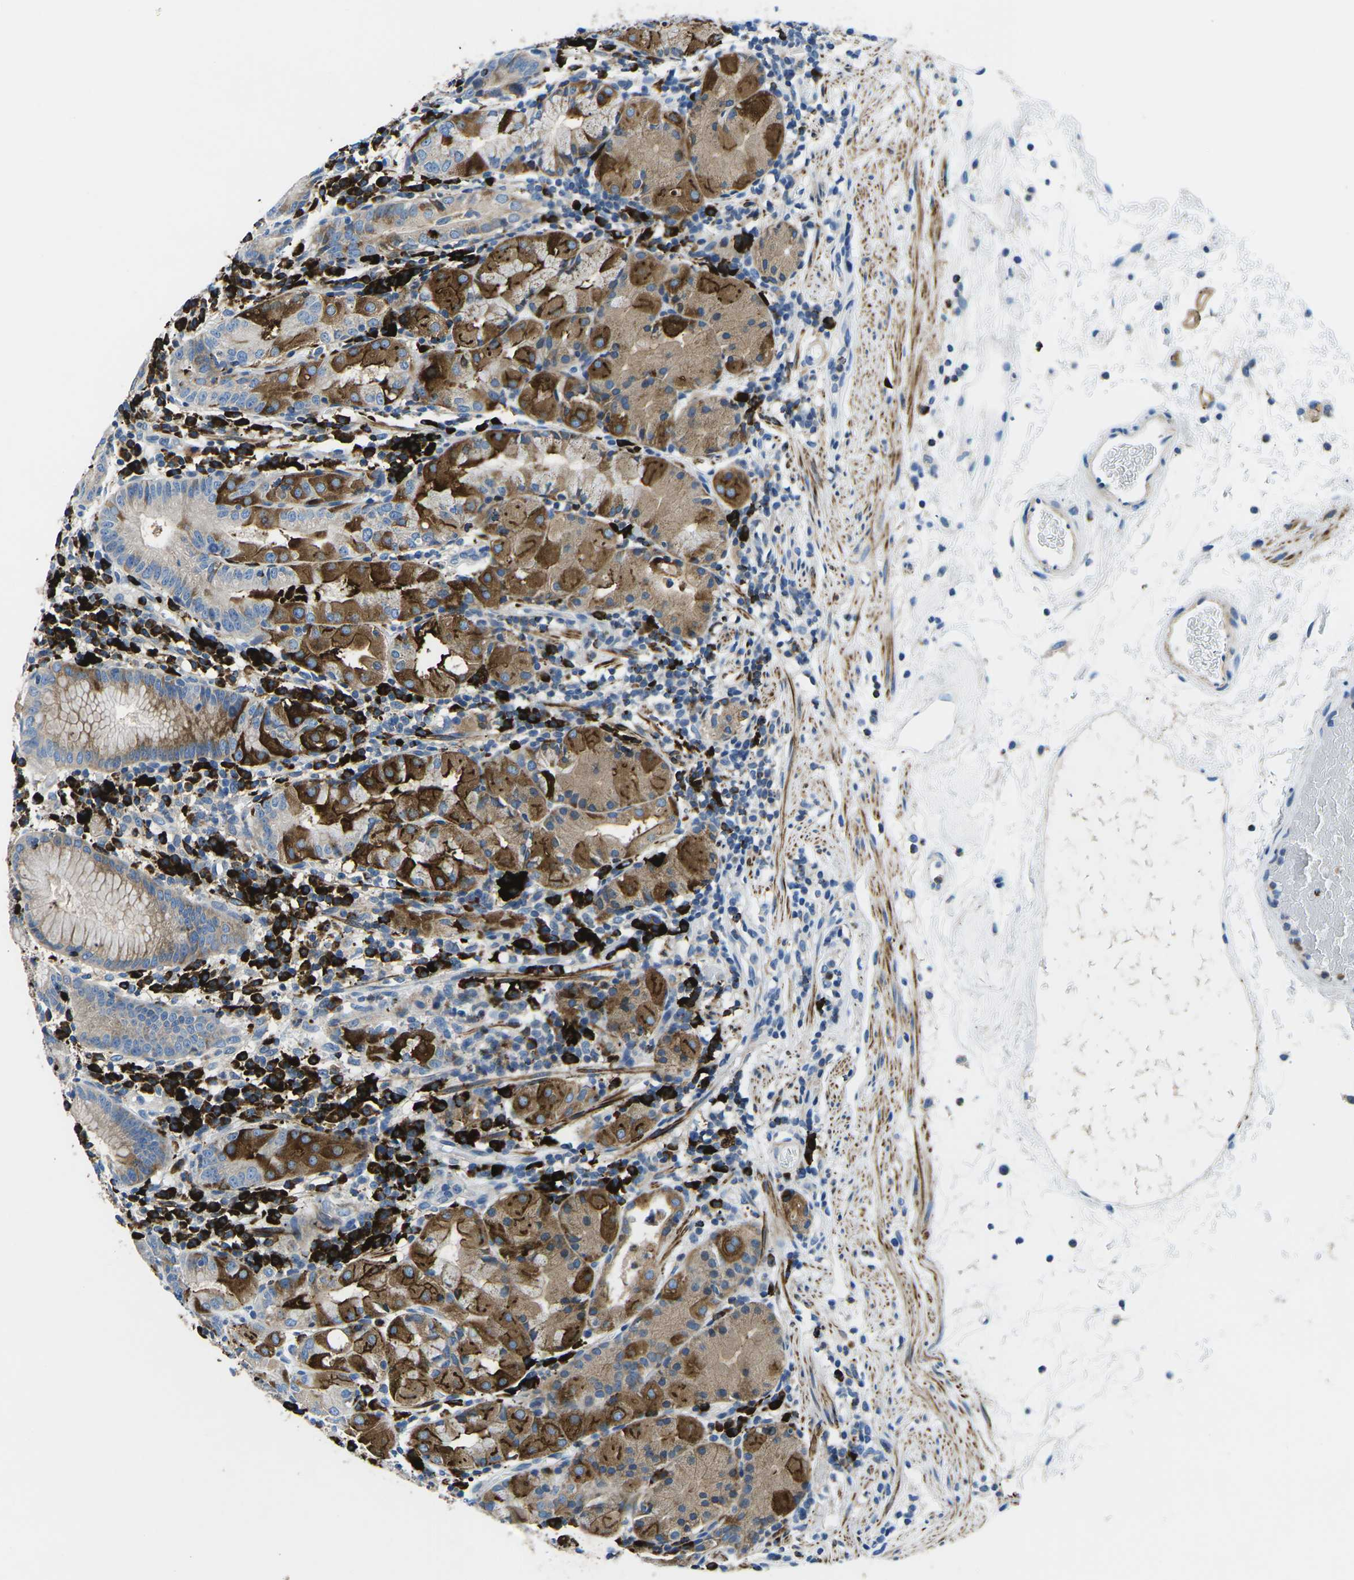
{"staining": {"intensity": "moderate", "quantity": ">75%", "location": "cytoplasmic/membranous"}, "tissue": "stomach", "cell_type": "Glandular cells", "image_type": "normal", "snomed": [{"axis": "morphology", "description": "Normal tissue, NOS"}, {"axis": "topography", "description": "Stomach"}, {"axis": "topography", "description": "Stomach, lower"}], "caption": "Protein expression analysis of normal stomach shows moderate cytoplasmic/membranous expression in about >75% of glandular cells. The protein is stained brown, and the nuclei are stained in blue (DAB (3,3'-diaminobenzidine) IHC with brightfield microscopy, high magnification).", "gene": "MC4R", "patient": {"sex": "female", "age": 75}}